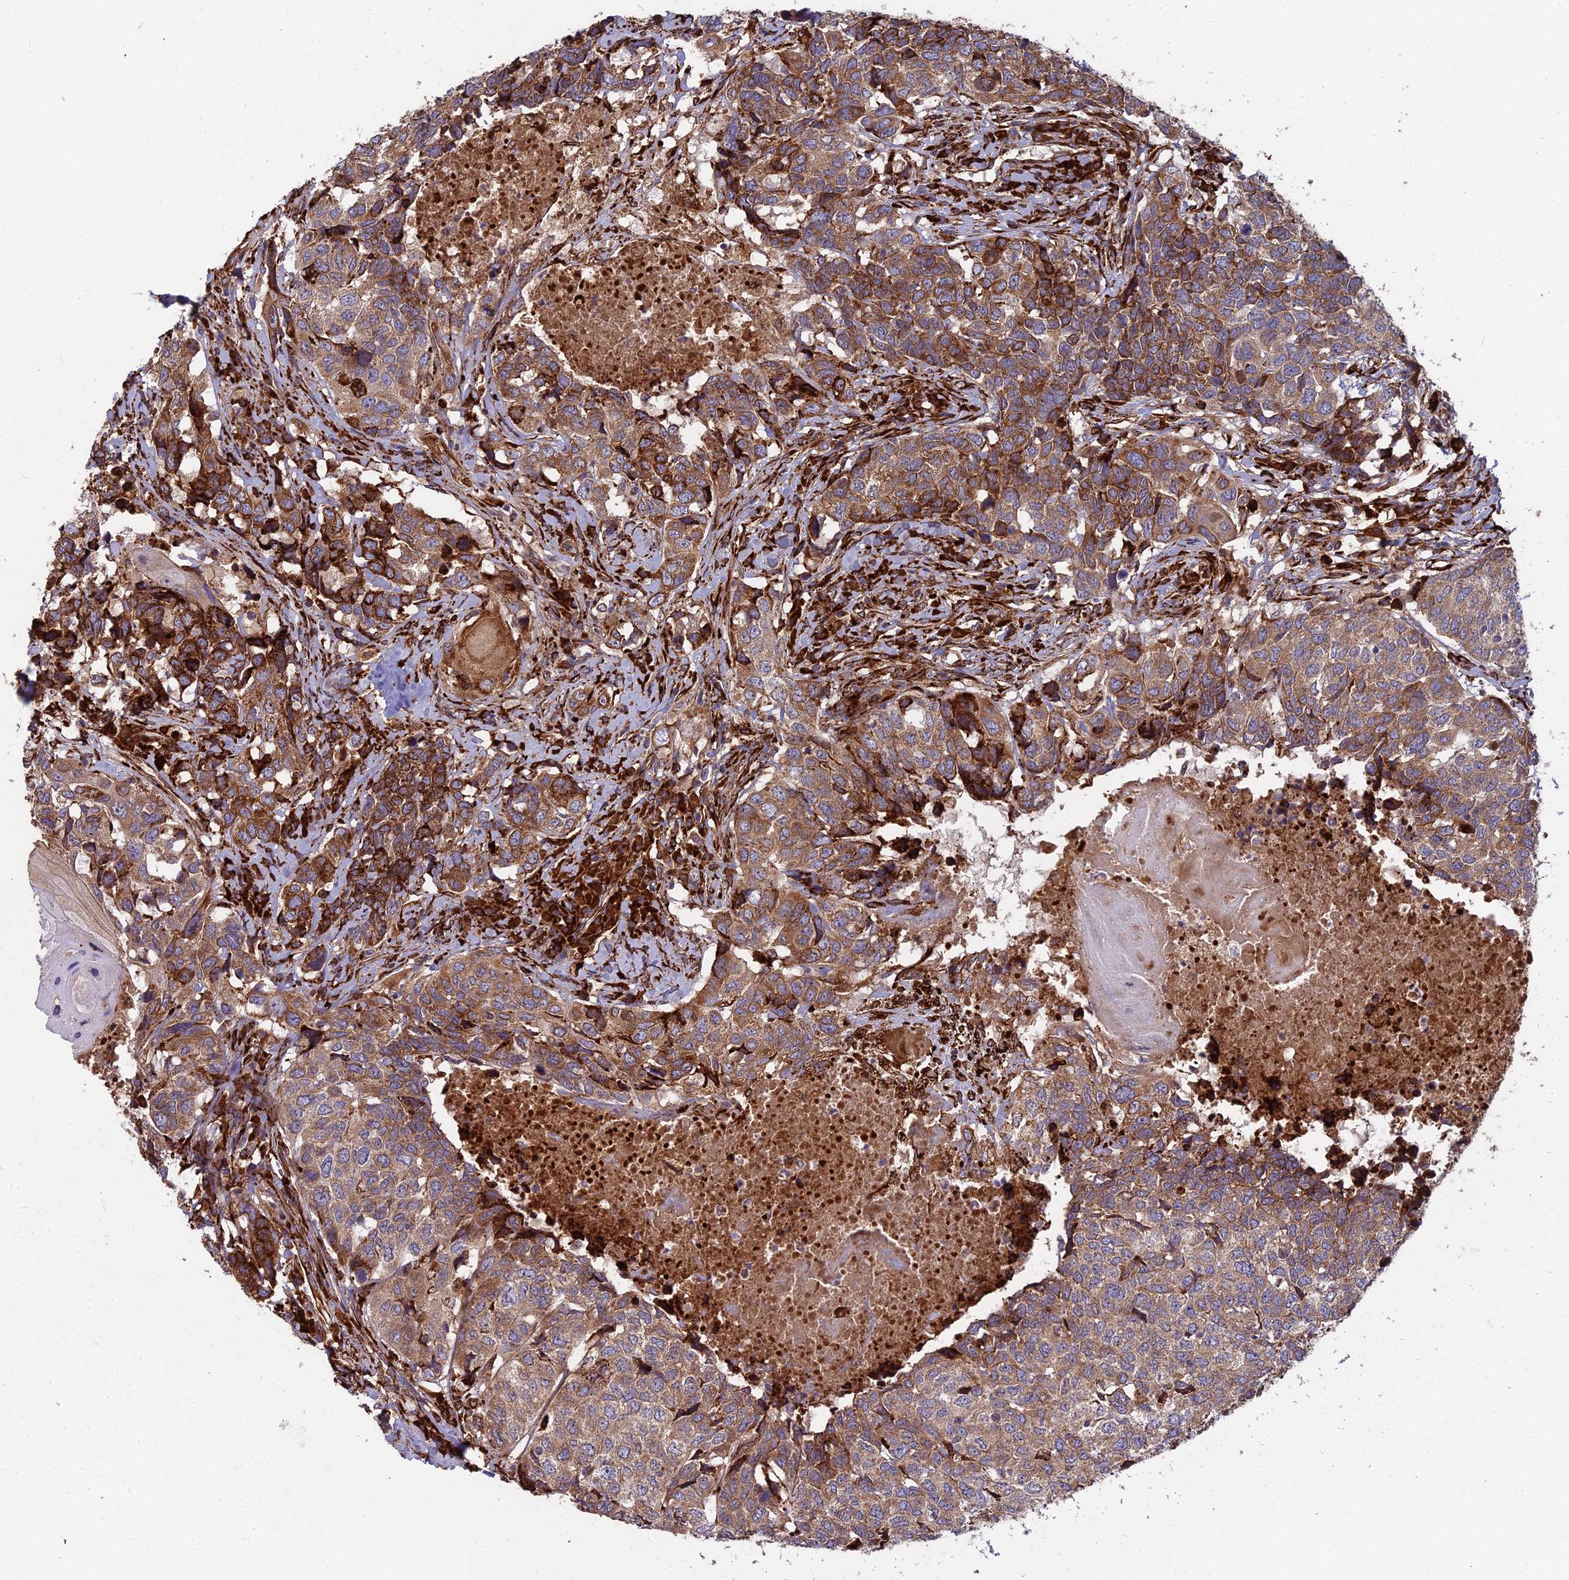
{"staining": {"intensity": "moderate", "quantity": ">75%", "location": "cytoplasmic/membranous"}, "tissue": "head and neck cancer", "cell_type": "Tumor cells", "image_type": "cancer", "snomed": [{"axis": "morphology", "description": "Squamous cell carcinoma, NOS"}, {"axis": "topography", "description": "Head-Neck"}], "caption": "Protein analysis of head and neck cancer tissue demonstrates moderate cytoplasmic/membranous positivity in about >75% of tumor cells.", "gene": "NDUFAF7", "patient": {"sex": "male", "age": 66}}